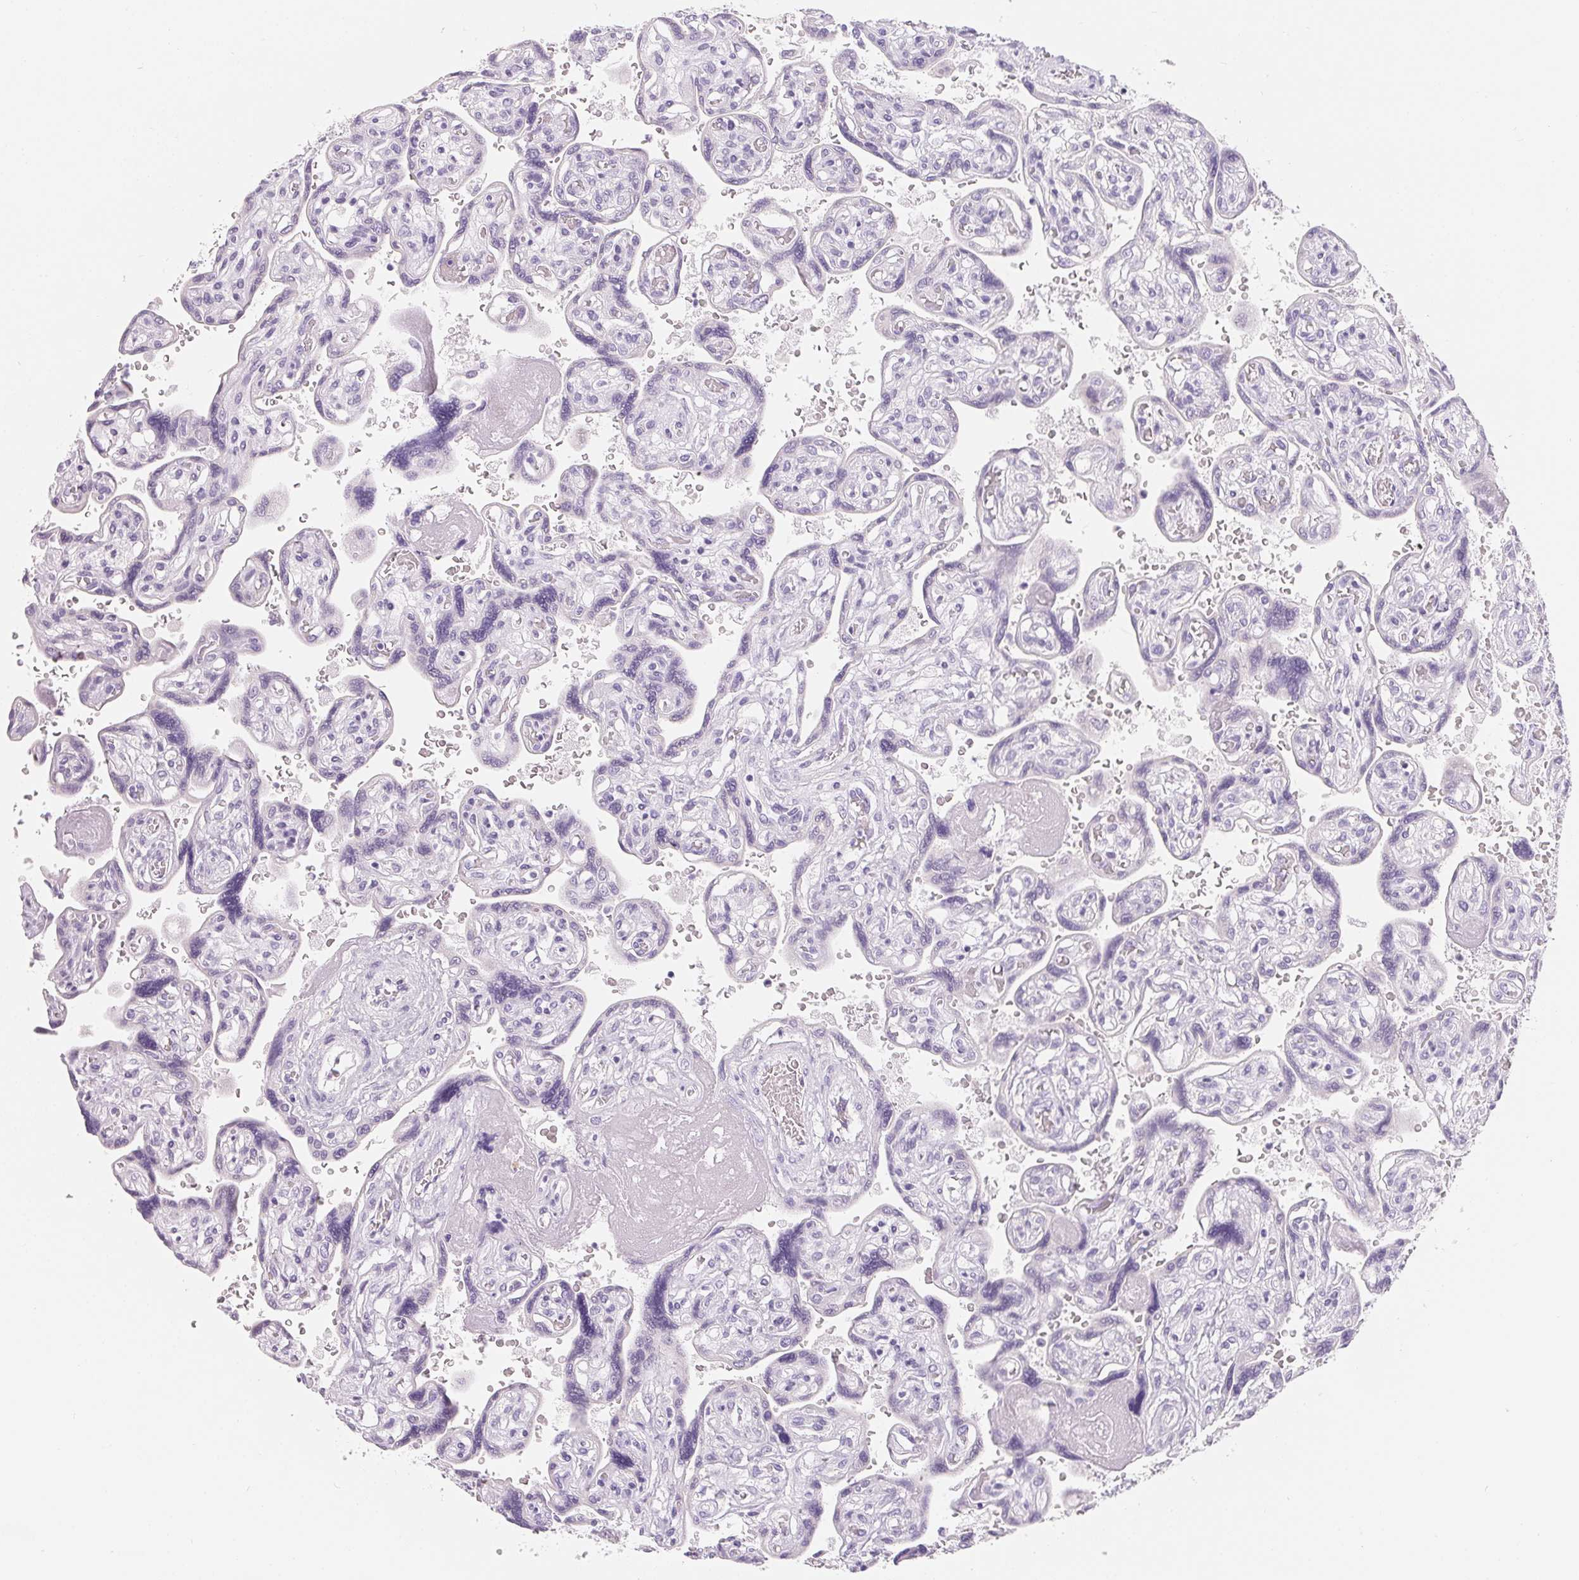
{"staining": {"intensity": "negative", "quantity": "none", "location": "none"}, "tissue": "placenta", "cell_type": "Decidual cells", "image_type": "normal", "snomed": [{"axis": "morphology", "description": "Normal tissue, NOS"}, {"axis": "topography", "description": "Placenta"}], "caption": "DAB (3,3'-diaminobenzidine) immunohistochemical staining of unremarkable placenta shows no significant positivity in decidual cells.", "gene": "SPACA5B", "patient": {"sex": "female", "age": 32}}